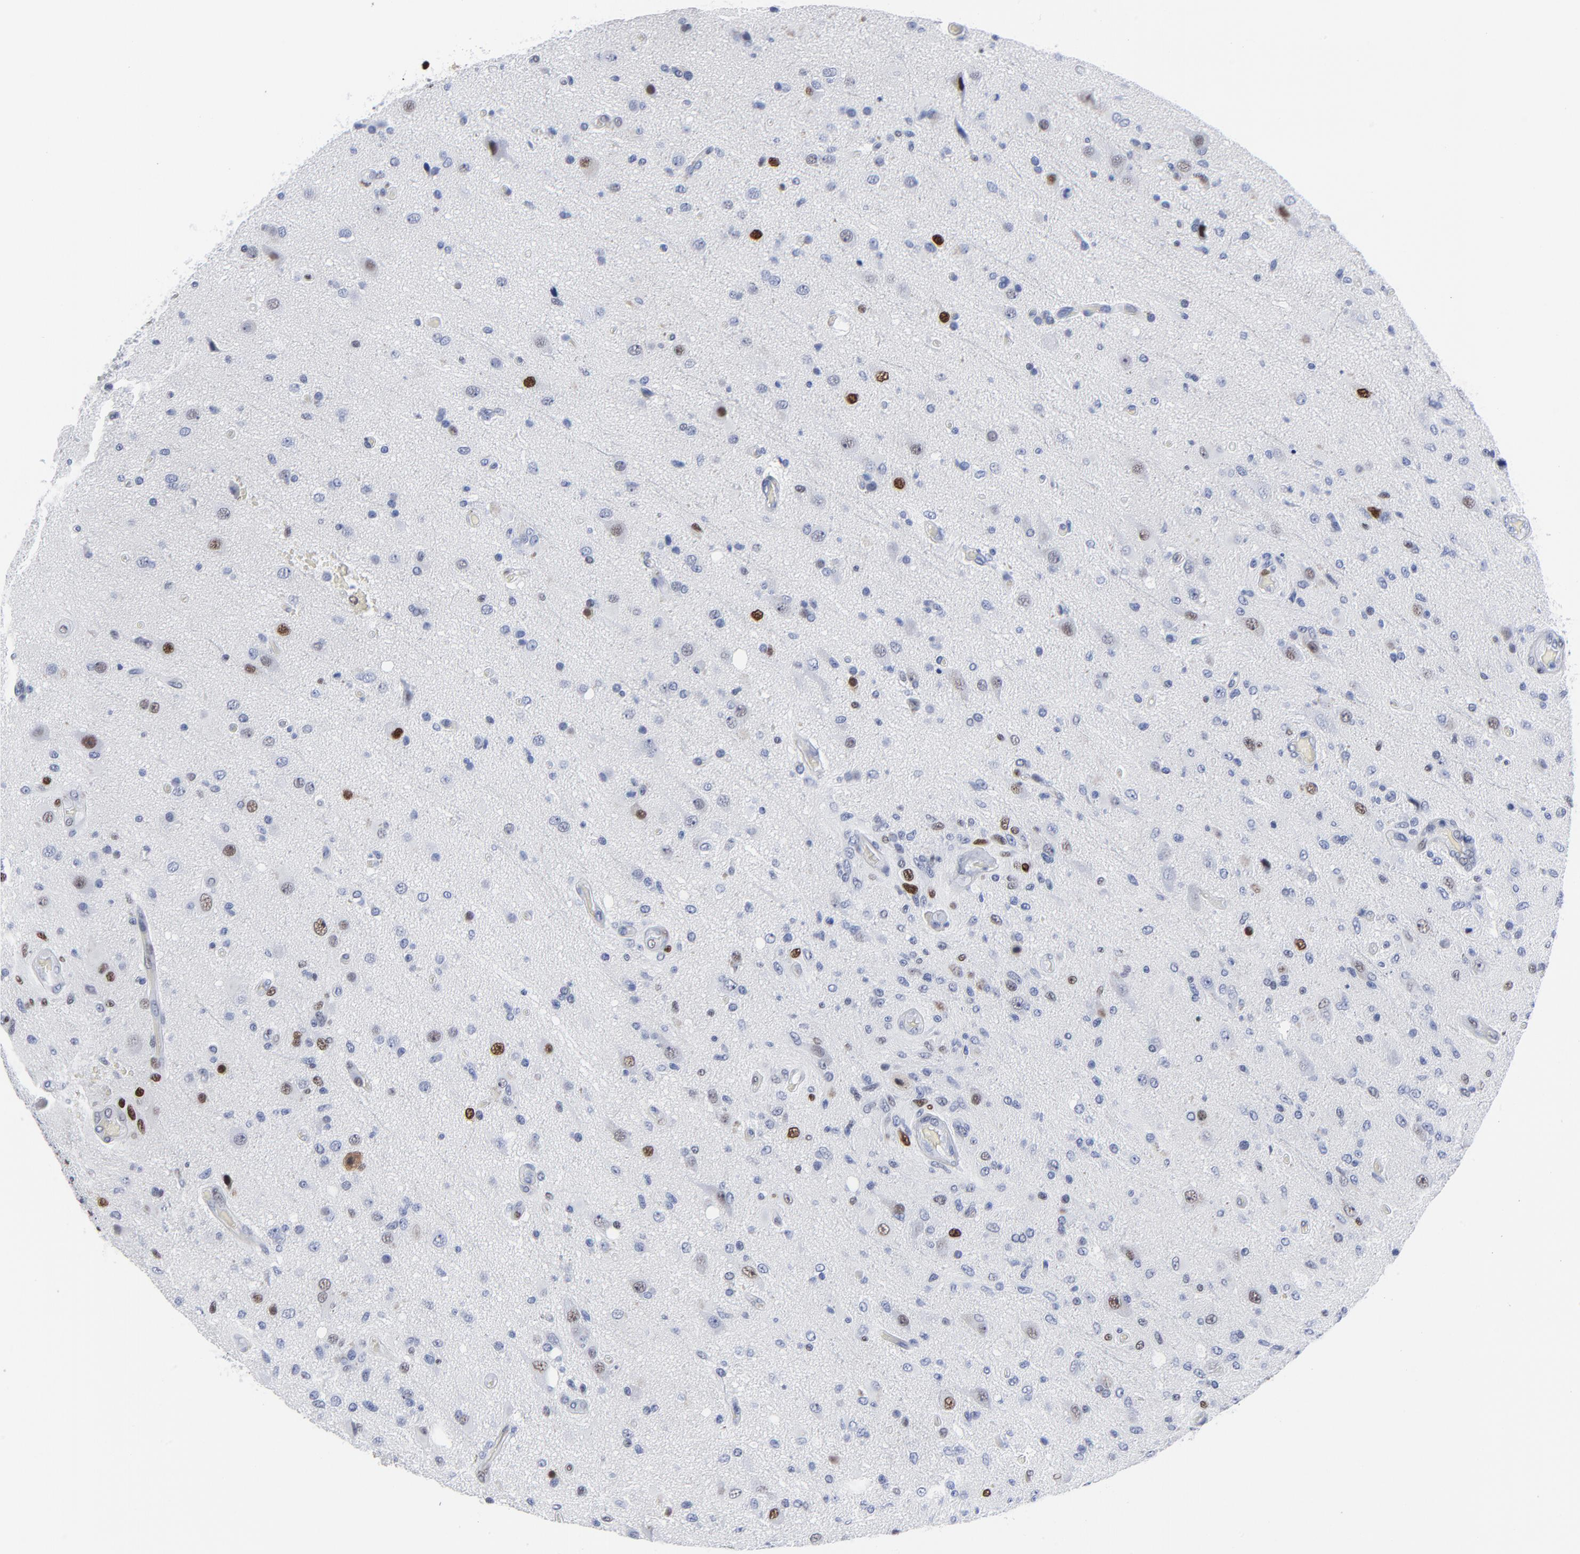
{"staining": {"intensity": "moderate", "quantity": "<25%", "location": "nuclear"}, "tissue": "glioma", "cell_type": "Tumor cells", "image_type": "cancer", "snomed": [{"axis": "morphology", "description": "Normal tissue, NOS"}, {"axis": "morphology", "description": "Glioma, malignant, High grade"}, {"axis": "topography", "description": "Cerebral cortex"}], "caption": "Immunohistochemistry (IHC) of glioma demonstrates low levels of moderate nuclear expression in approximately <25% of tumor cells. (Brightfield microscopy of DAB IHC at high magnification).", "gene": "JUN", "patient": {"sex": "male", "age": 77}}